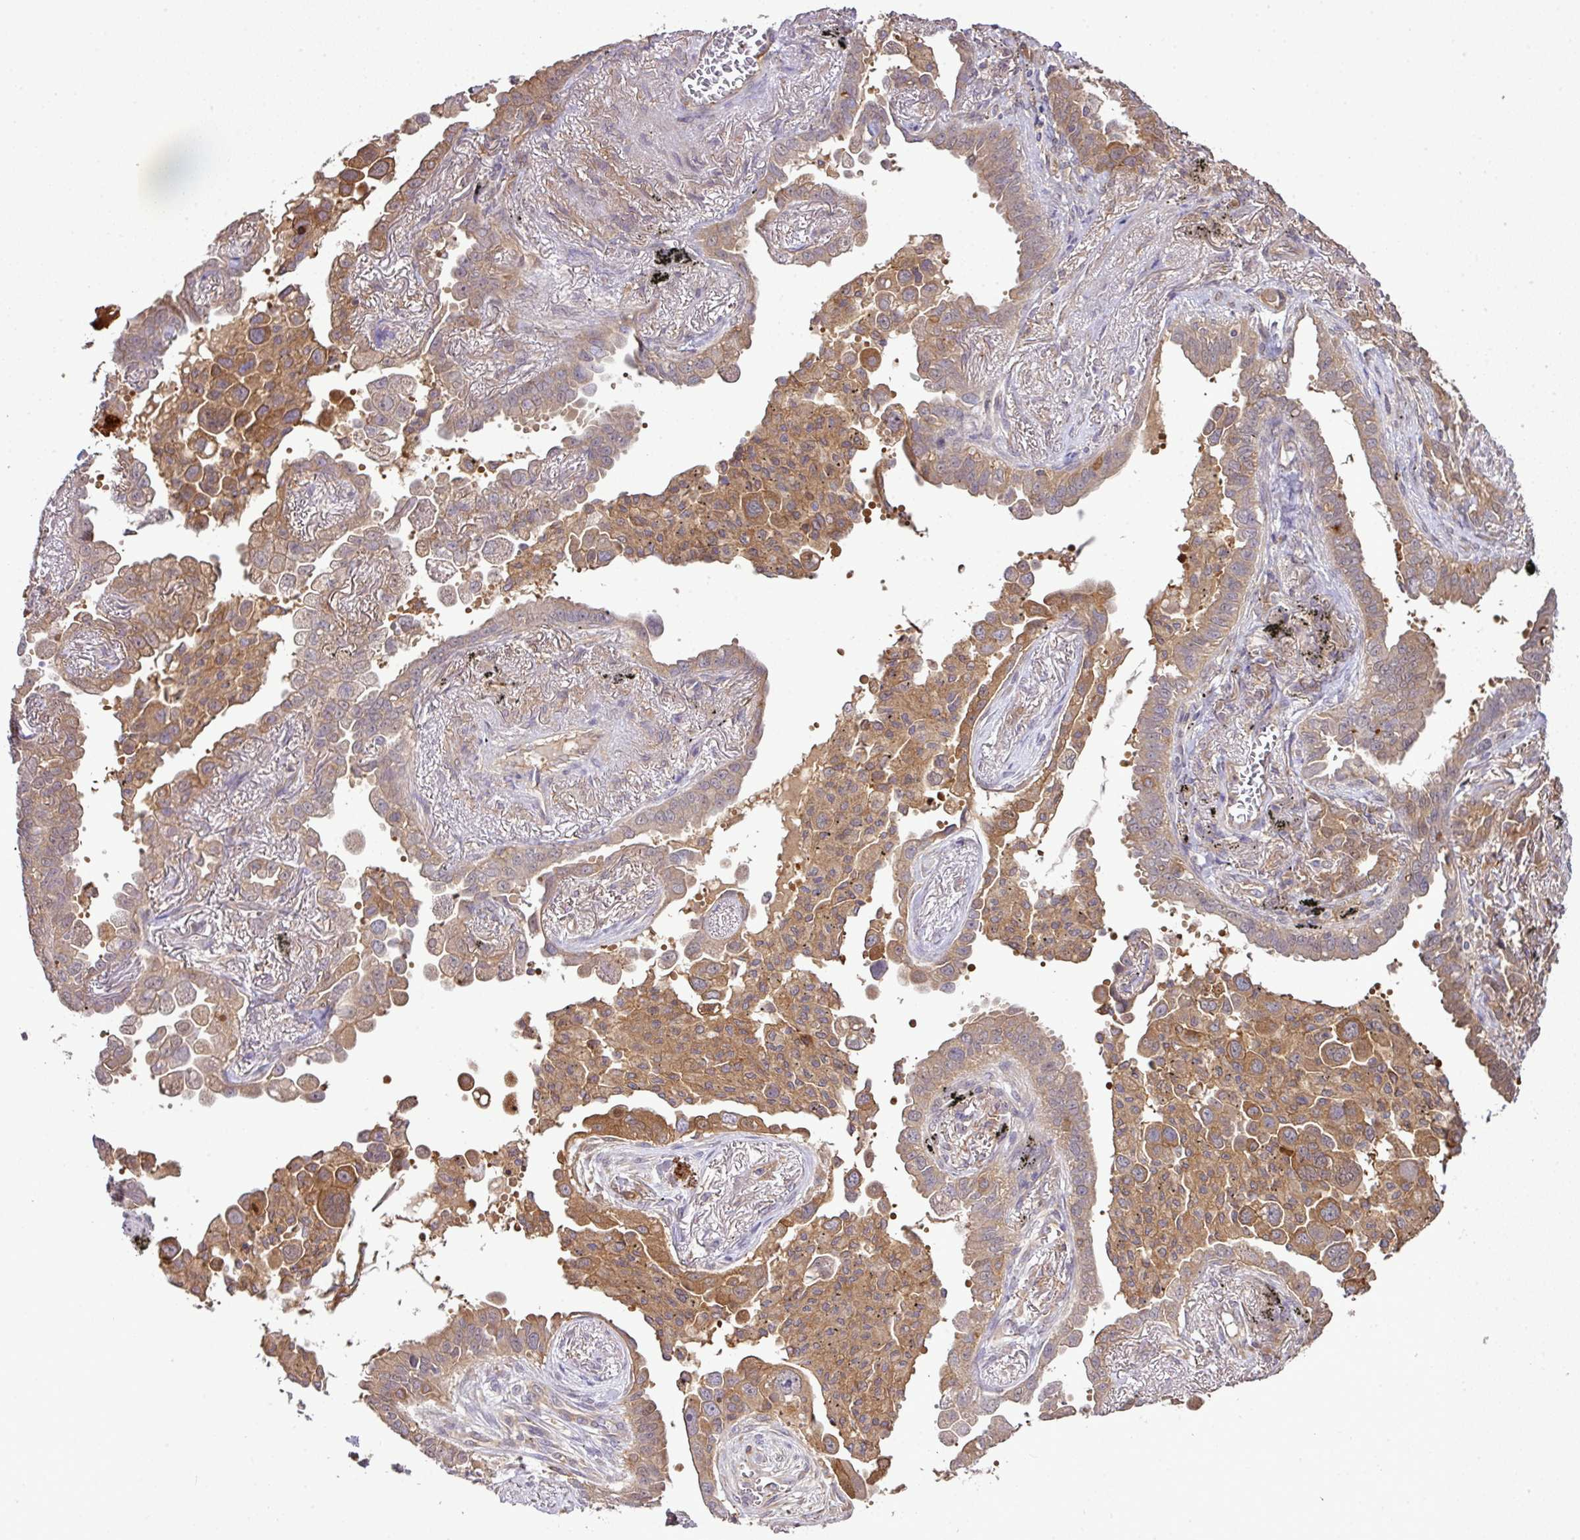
{"staining": {"intensity": "moderate", "quantity": "25%-75%", "location": "cytoplasmic/membranous"}, "tissue": "lung cancer", "cell_type": "Tumor cells", "image_type": "cancer", "snomed": [{"axis": "morphology", "description": "Adenocarcinoma, NOS"}, {"axis": "topography", "description": "Lung"}], "caption": "An image of human lung cancer stained for a protein displays moderate cytoplasmic/membranous brown staining in tumor cells. (IHC, brightfield microscopy, high magnification).", "gene": "TMEM107", "patient": {"sex": "male", "age": 67}}